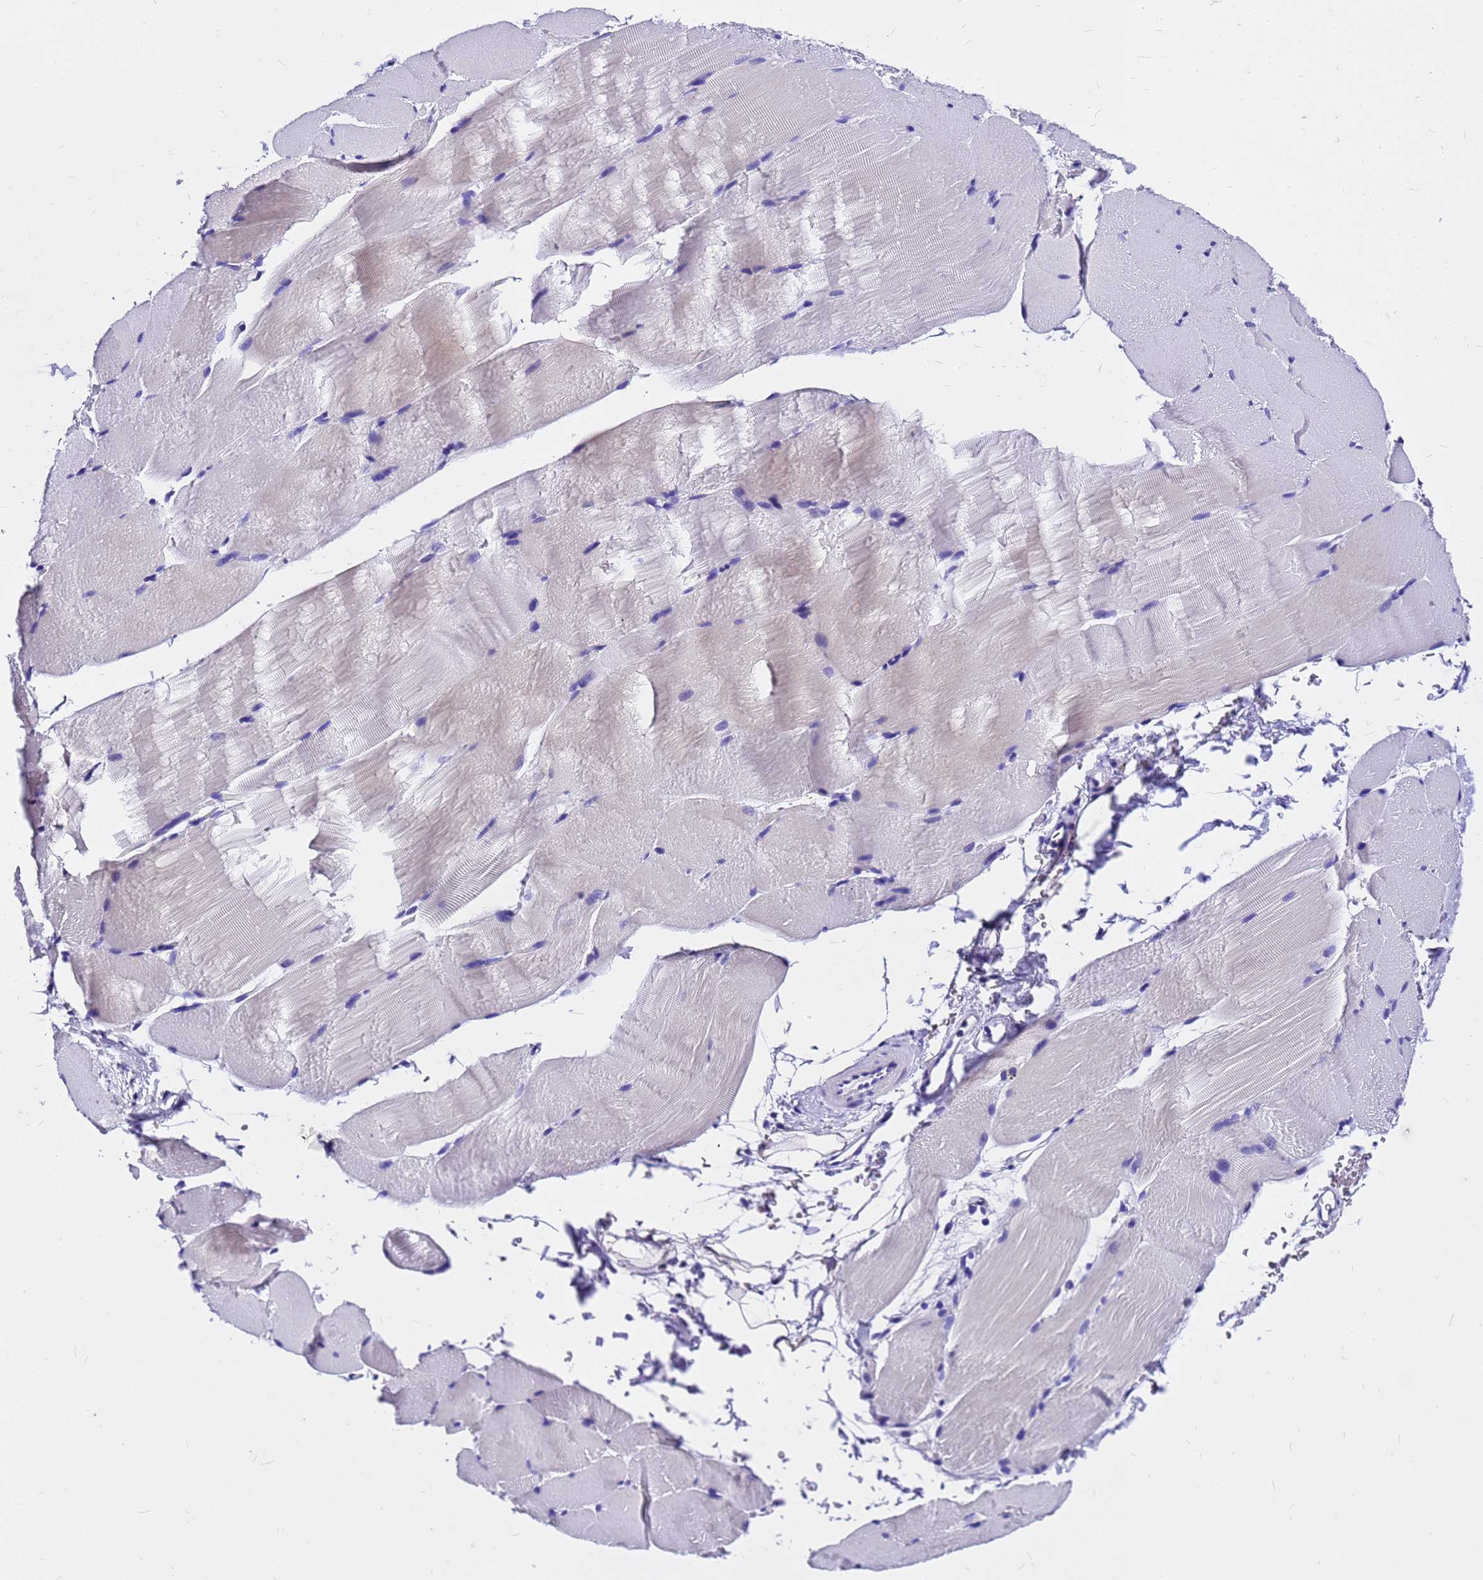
{"staining": {"intensity": "negative", "quantity": "none", "location": "none"}, "tissue": "skeletal muscle", "cell_type": "Myocytes", "image_type": "normal", "snomed": [{"axis": "morphology", "description": "Normal tissue, NOS"}, {"axis": "topography", "description": "Skeletal muscle"}, {"axis": "topography", "description": "Parathyroid gland"}], "caption": "There is no significant staining in myocytes of skeletal muscle. (Brightfield microscopy of DAB (3,3'-diaminobenzidine) immunohistochemistry (IHC) at high magnification).", "gene": "HERC4", "patient": {"sex": "female", "age": 37}}